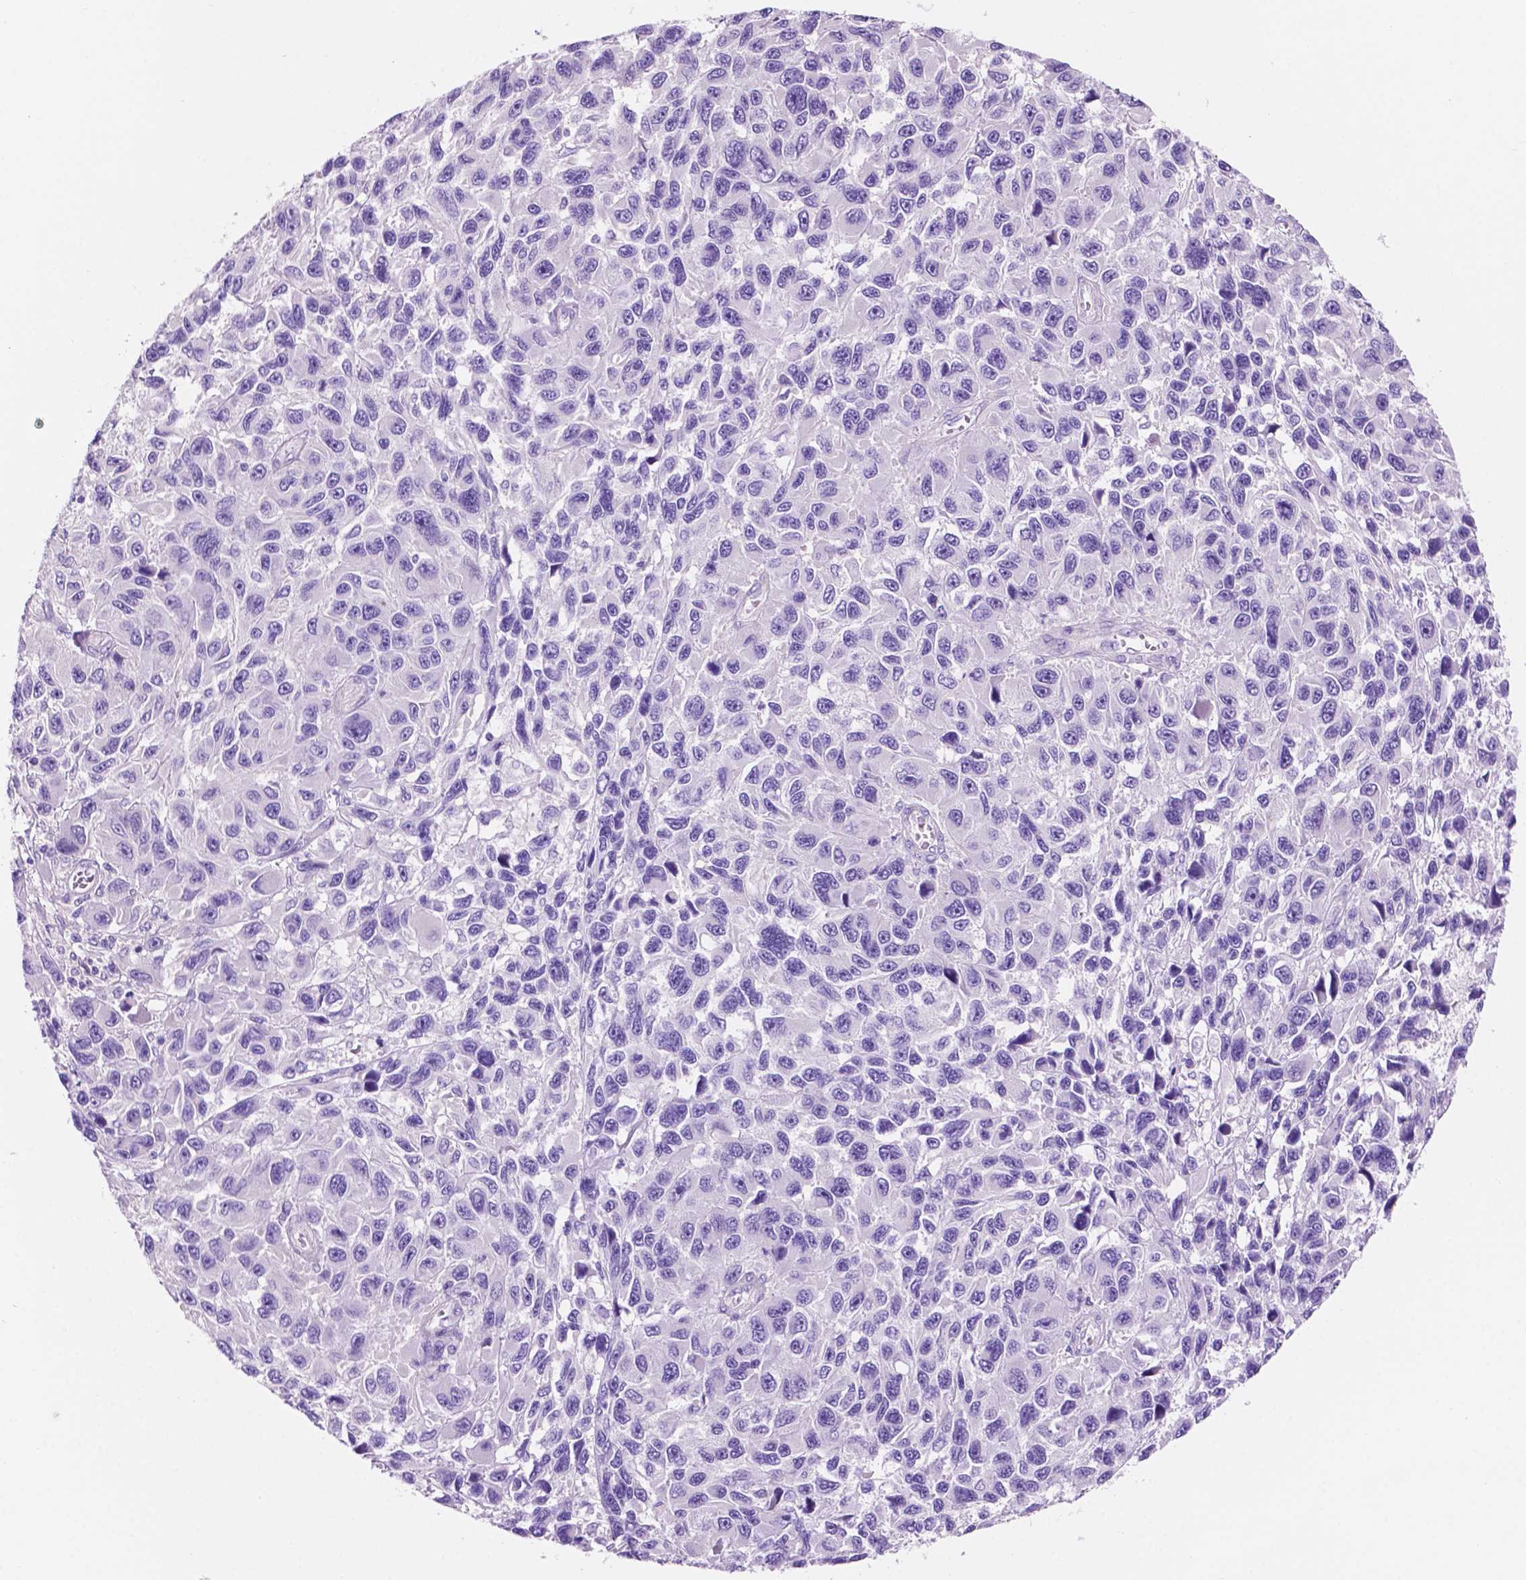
{"staining": {"intensity": "negative", "quantity": "none", "location": "none"}, "tissue": "melanoma", "cell_type": "Tumor cells", "image_type": "cancer", "snomed": [{"axis": "morphology", "description": "Malignant melanoma, NOS"}, {"axis": "topography", "description": "Skin"}], "caption": "The immunohistochemistry histopathology image has no significant expression in tumor cells of melanoma tissue. (DAB (3,3'-diaminobenzidine) immunohistochemistry, high magnification).", "gene": "IGFN1", "patient": {"sex": "male", "age": 53}}